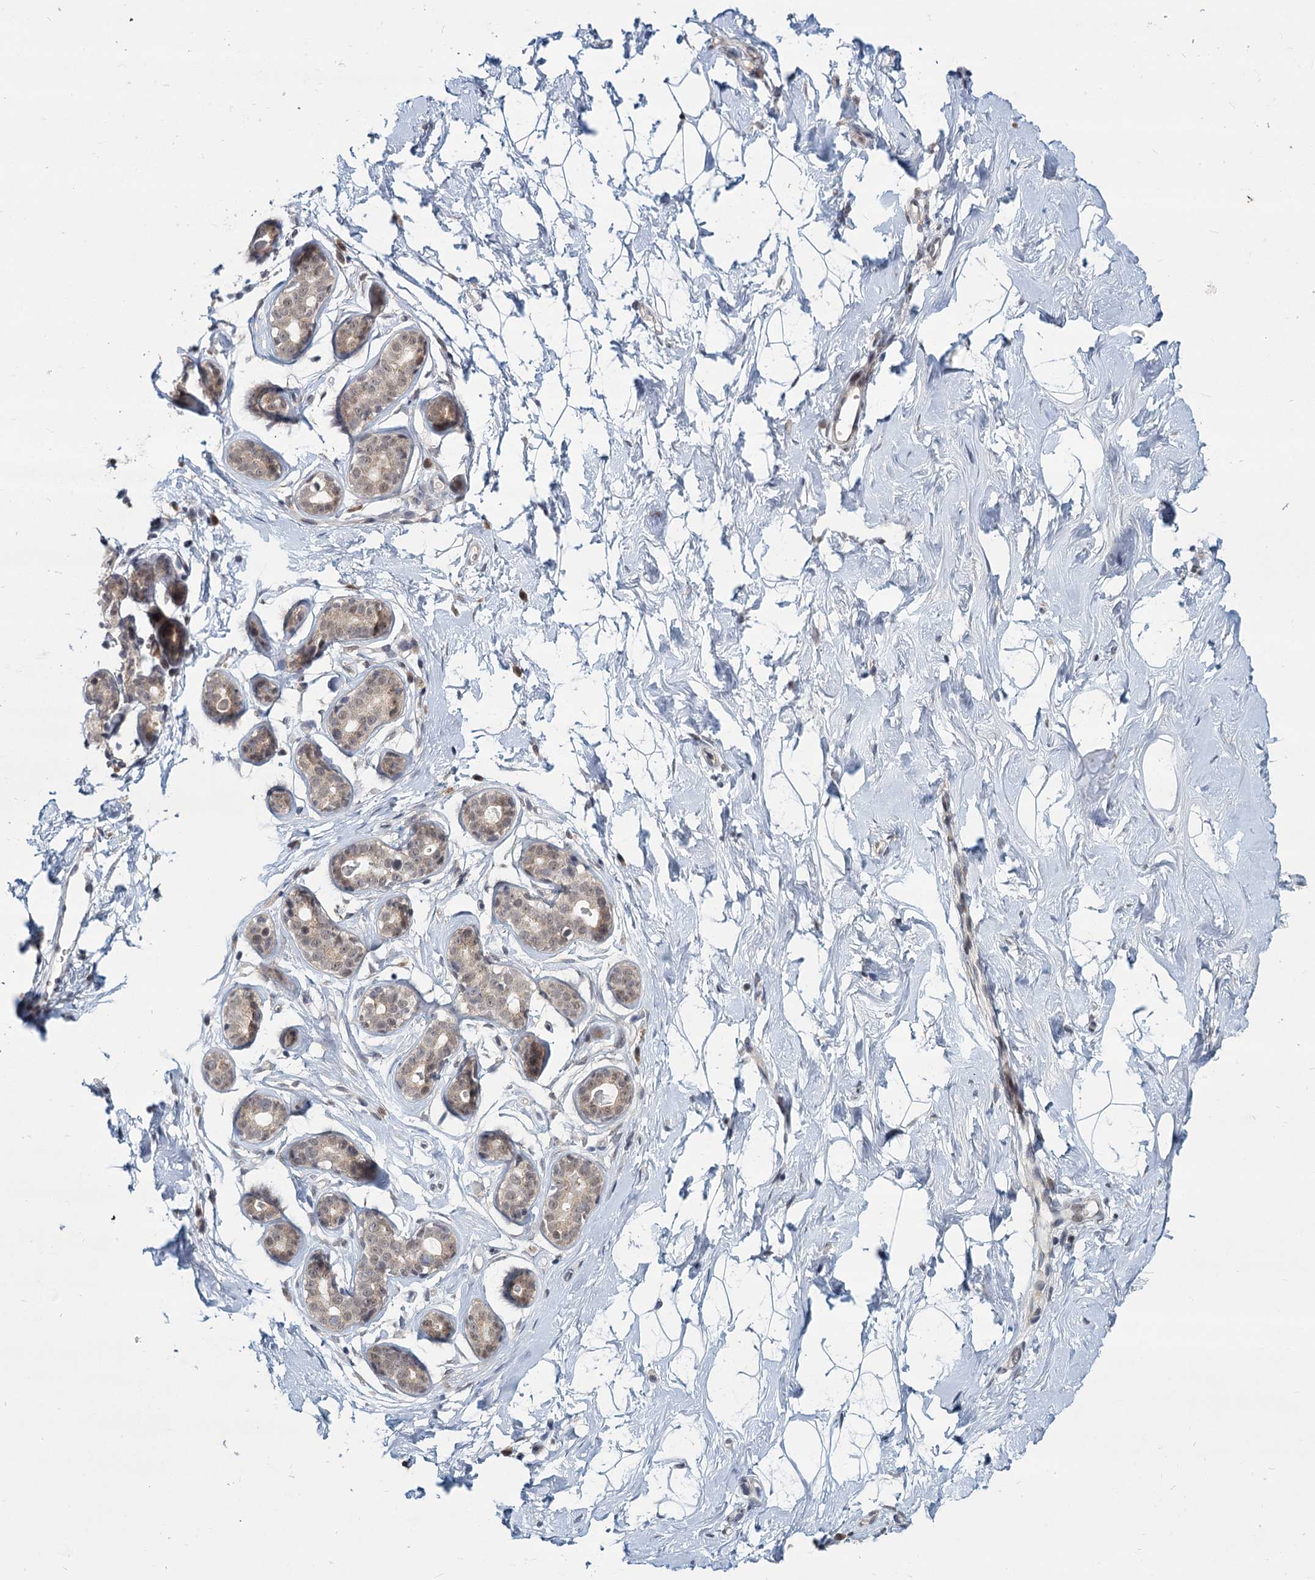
{"staining": {"intensity": "negative", "quantity": "none", "location": "none"}, "tissue": "breast", "cell_type": "Adipocytes", "image_type": "normal", "snomed": [{"axis": "morphology", "description": "Normal tissue, NOS"}, {"axis": "morphology", "description": "Adenoma, NOS"}, {"axis": "topography", "description": "Breast"}], "caption": "Human breast stained for a protein using immunohistochemistry (IHC) reveals no expression in adipocytes.", "gene": "STAP1", "patient": {"sex": "female", "age": 23}}